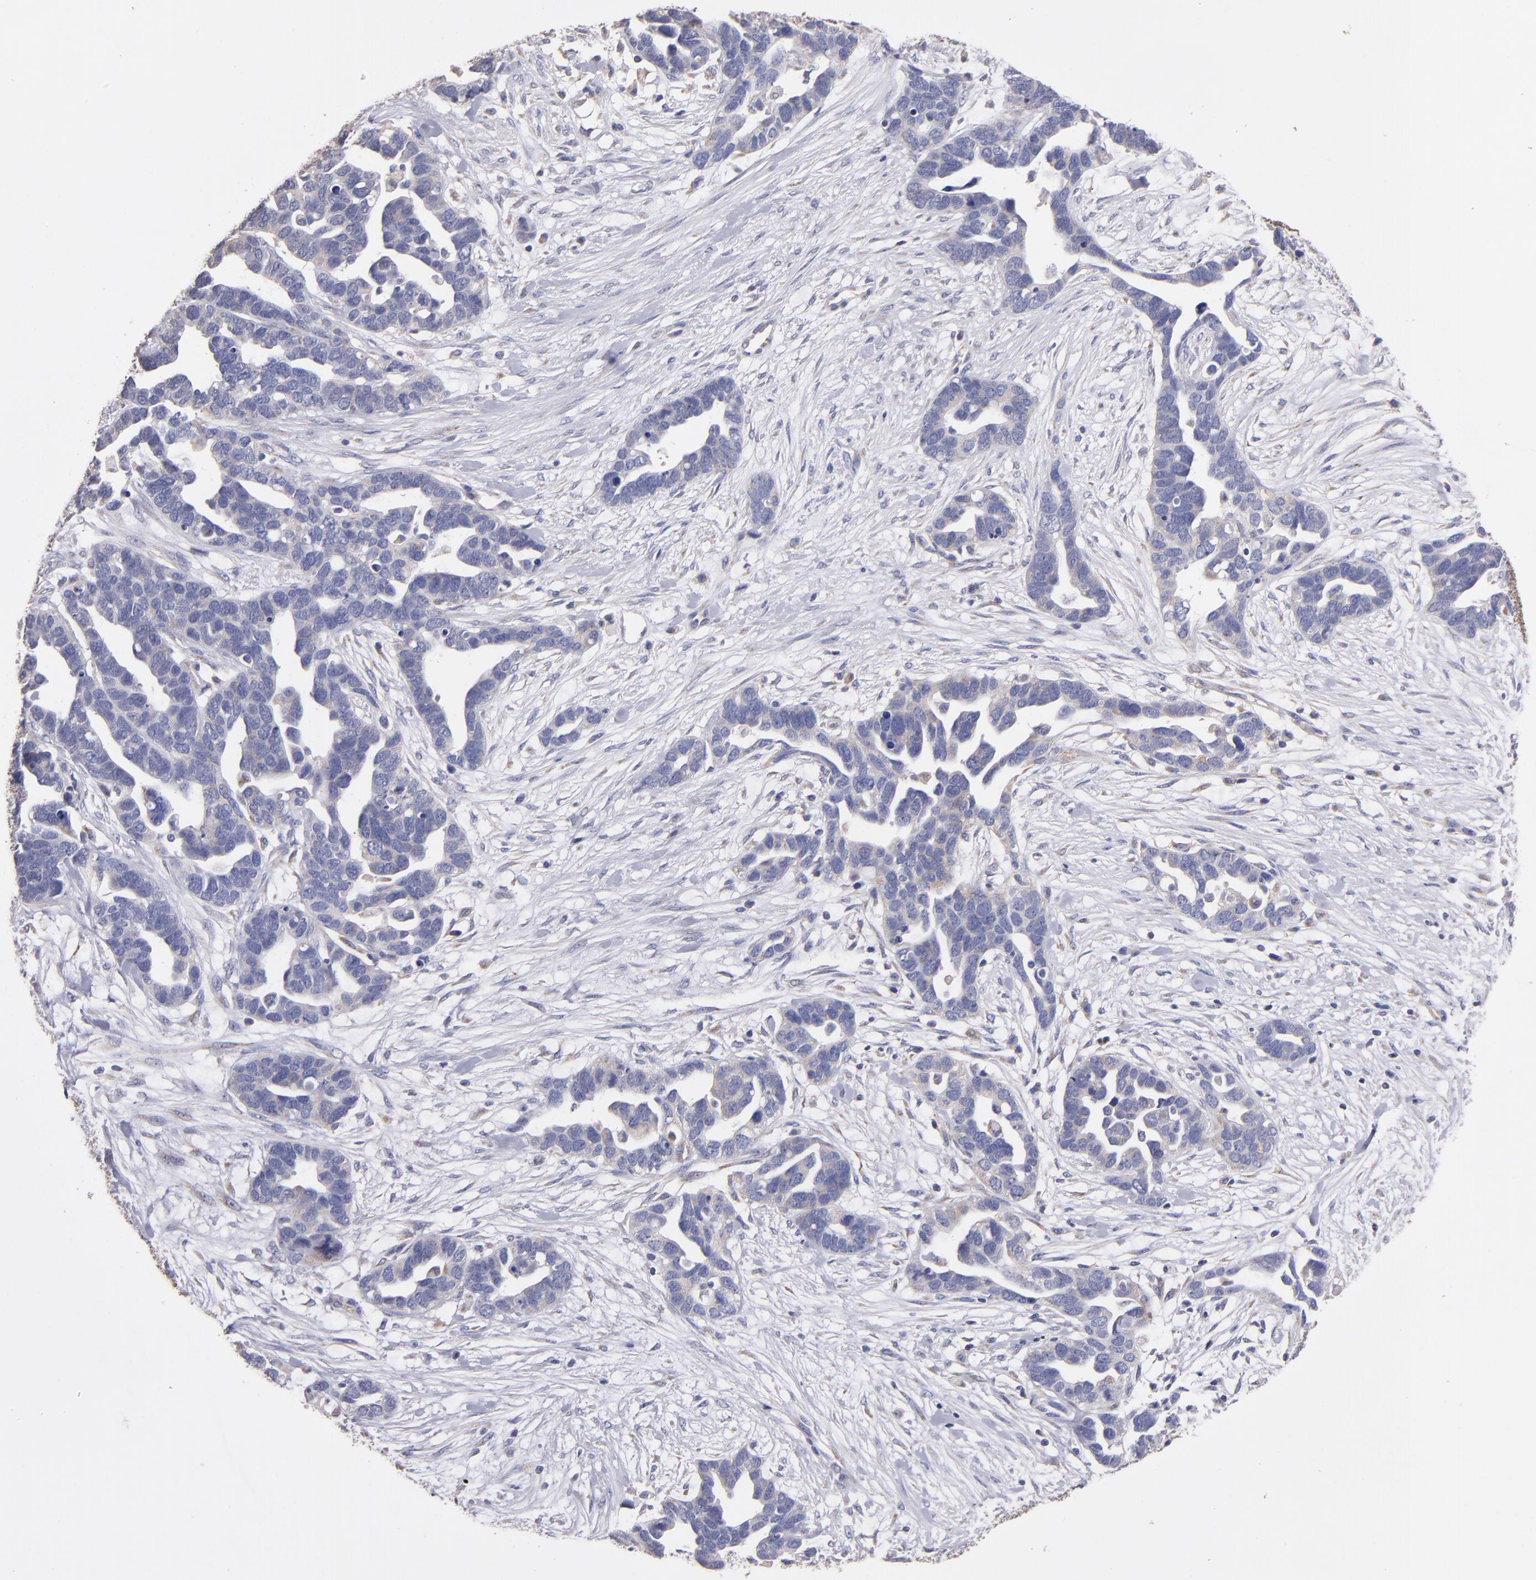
{"staining": {"intensity": "weak", "quantity": "<25%", "location": "cytoplasmic/membranous"}, "tissue": "ovarian cancer", "cell_type": "Tumor cells", "image_type": "cancer", "snomed": [{"axis": "morphology", "description": "Cystadenocarcinoma, serous, NOS"}, {"axis": "topography", "description": "Ovary"}], "caption": "Tumor cells are negative for protein expression in human ovarian cancer.", "gene": "CLTA", "patient": {"sex": "female", "age": 54}}